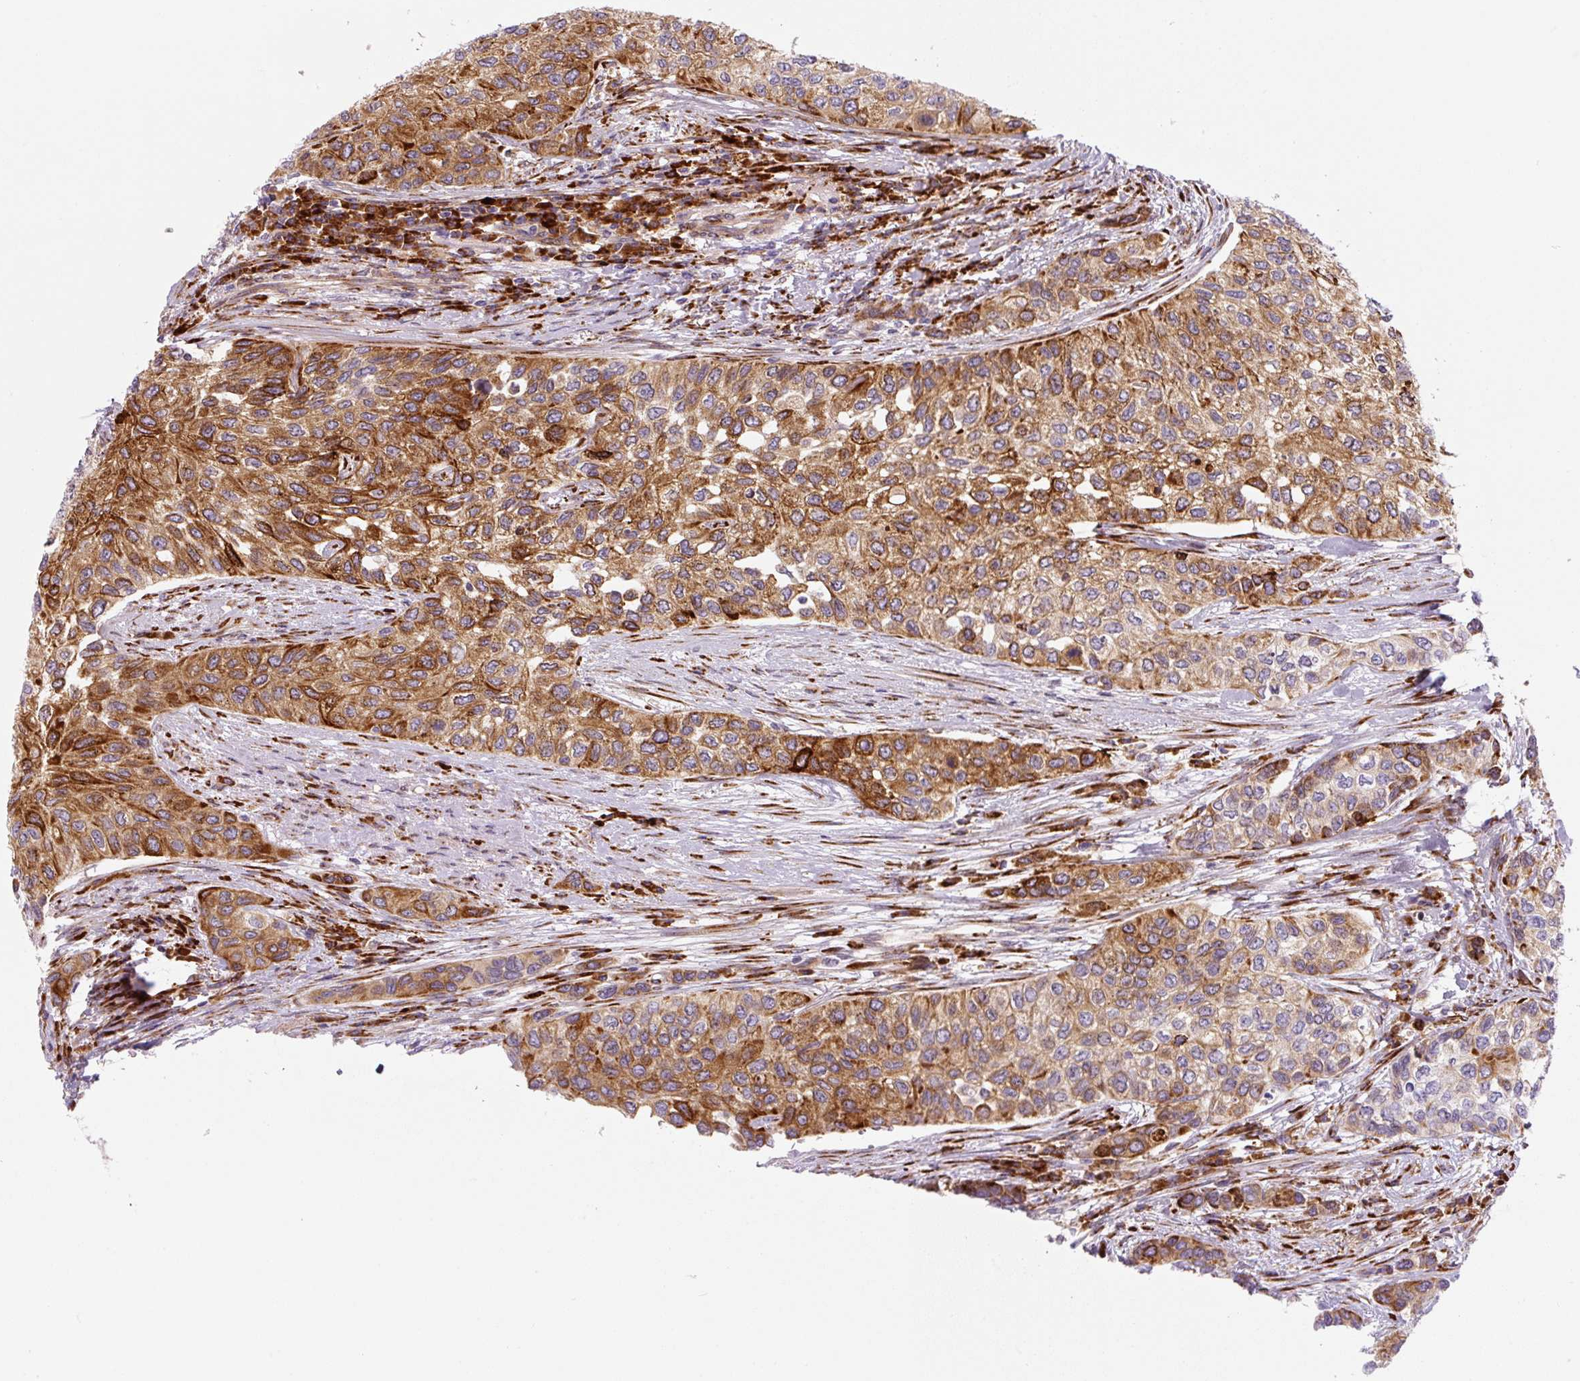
{"staining": {"intensity": "moderate", "quantity": ">75%", "location": "cytoplasmic/membranous"}, "tissue": "urothelial cancer", "cell_type": "Tumor cells", "image_type": "cancer", "snomed": [{"axis": "morphology", "description": "Normal tissue, NOS"}, {"axis": "morphology", "description": "Urothelial carcinoma, High grade"}, {"axis": "topography", "description": "Vascular tissue"}, {"axis": "topography", "description": "Urinary bladder"}], "caption": "IHC image of neoplastic tissue: human urothelial carcinoma (high-grade) stained using immunohistochemistry (IHC) shows medium levels of moderate protein expression localized specifically in the cytoplasmic/membranous of tumor cells, appearing as a cytoplasmic/membranous brown color.", "gene": "DISP3", "patient": {"sex": "female", "age": 56}}